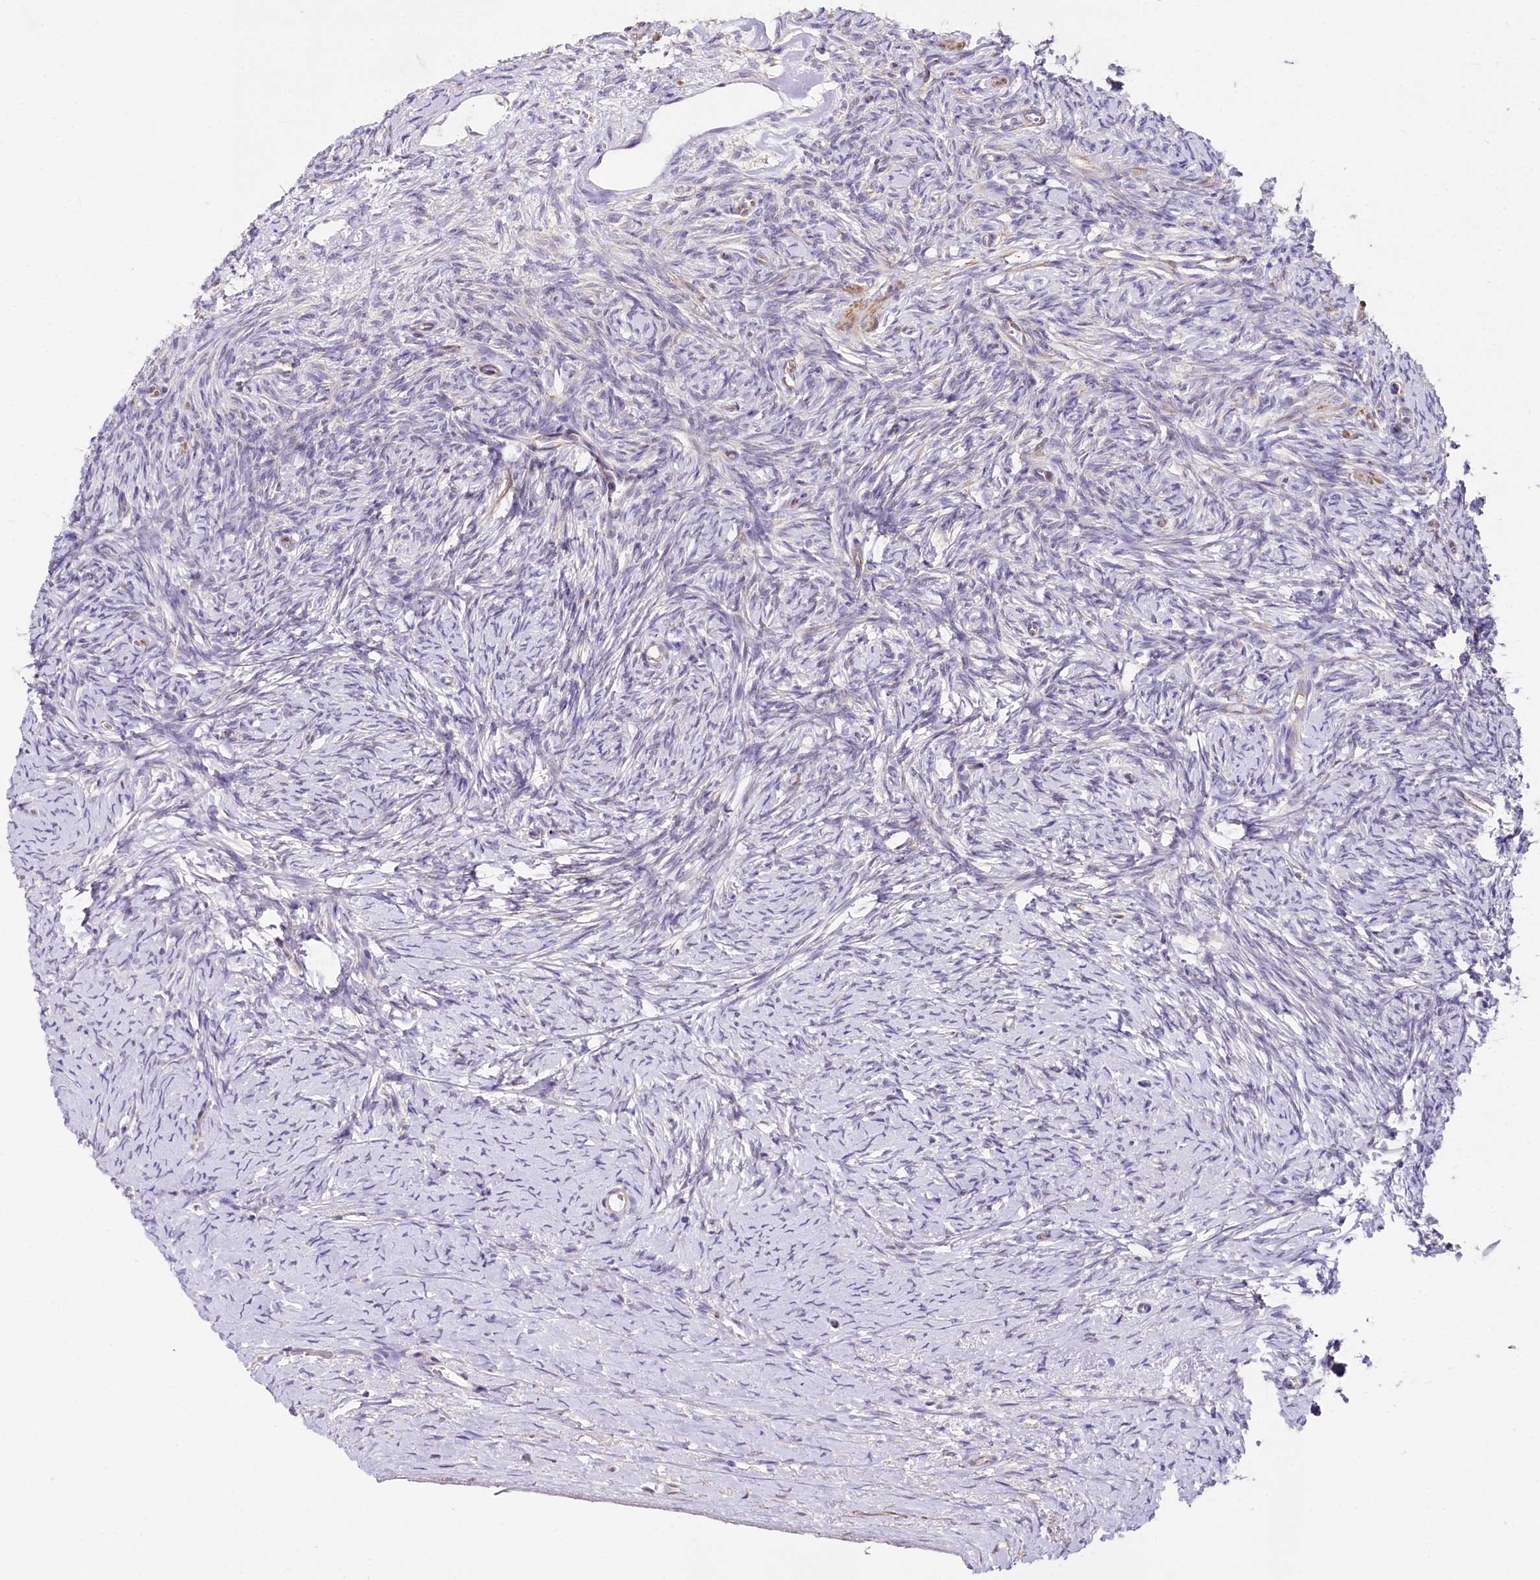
{"staining": {"intensity": "negative", "quantity": "none", "location": "none"}, "tissue": "ovary", "cell_type": "Ovarian stroma cells", "image_type": "normal", "snomed": [{"axis": "morphology", "description": "Normal tissue, NOS"}, {"axis": "morphology", "description": "Developmental malformation"}, {"axis": "topography", "description": "Ovary"}], "caption": "Immunohistochemical staining of unremarkable ovary exhibits no significant expression in ovarian stroma cells. (DAB immunohistochemistry (IHC) visualized using brightfield microscopy, high magnification).", "gene": "STX6", "patient": {"sex": "female", "age": 39}}